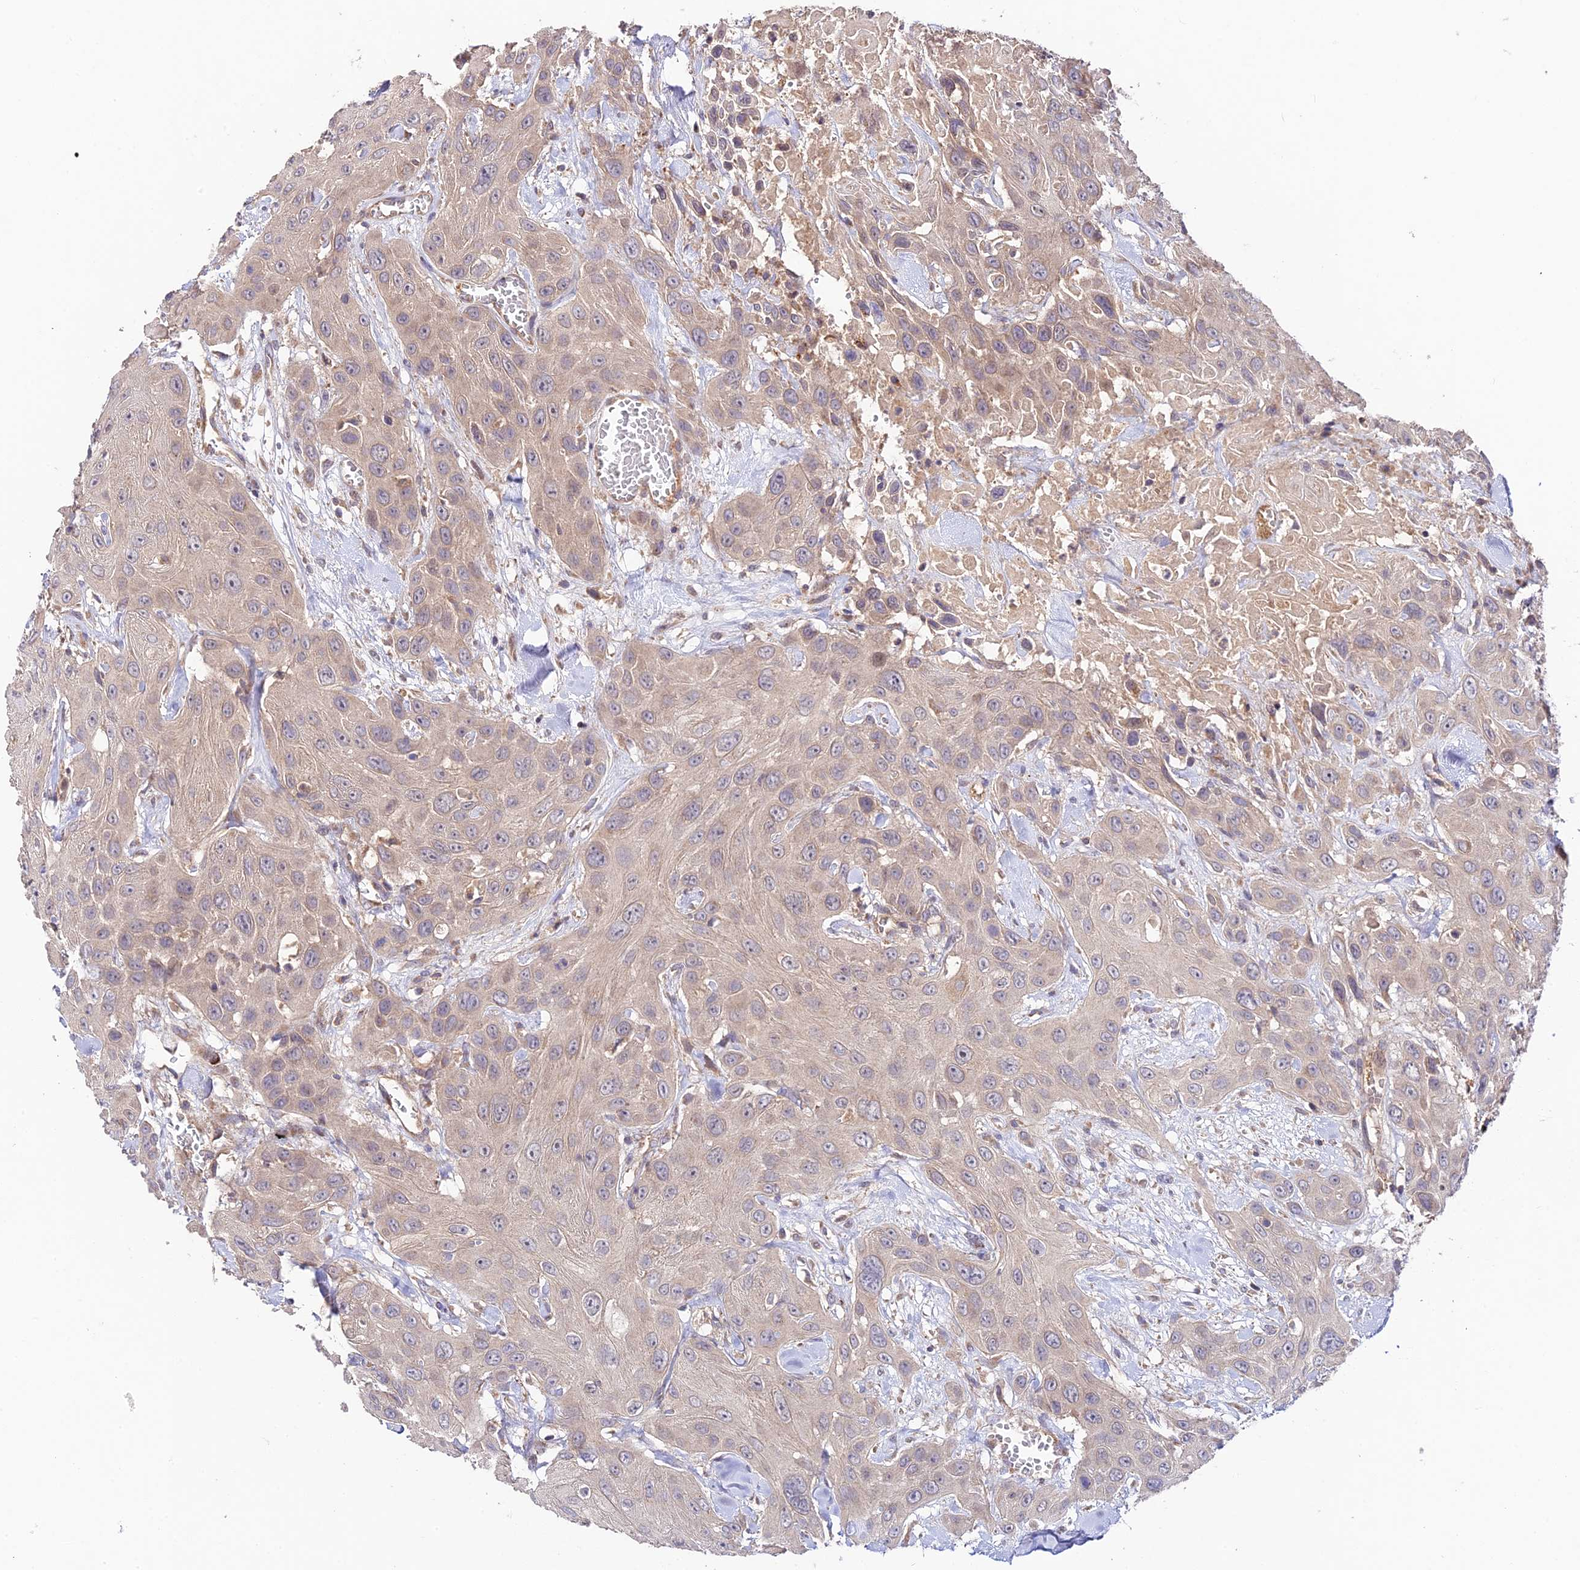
{"staining": {"intensity": "weak", "quantity": "<25%", "location": "cytoplasmic/membranous"}, "tissue": "head and neck cancer", "cell_type": "Tumor cells", "image_type": "cancer", "snomed": [{"axis": "morphology", "description": "Squamous cell carcinoma, NOS"}, {"axis": "topography", "description": "Head-Neck"}], "caption": "Histopathology image shows no protein positivity in tumor cells of head and neck cancer (squamous cell carcinoma) tissue.", "gene": "C3orf20", "patient": {"sex": "male", "age": 81}}